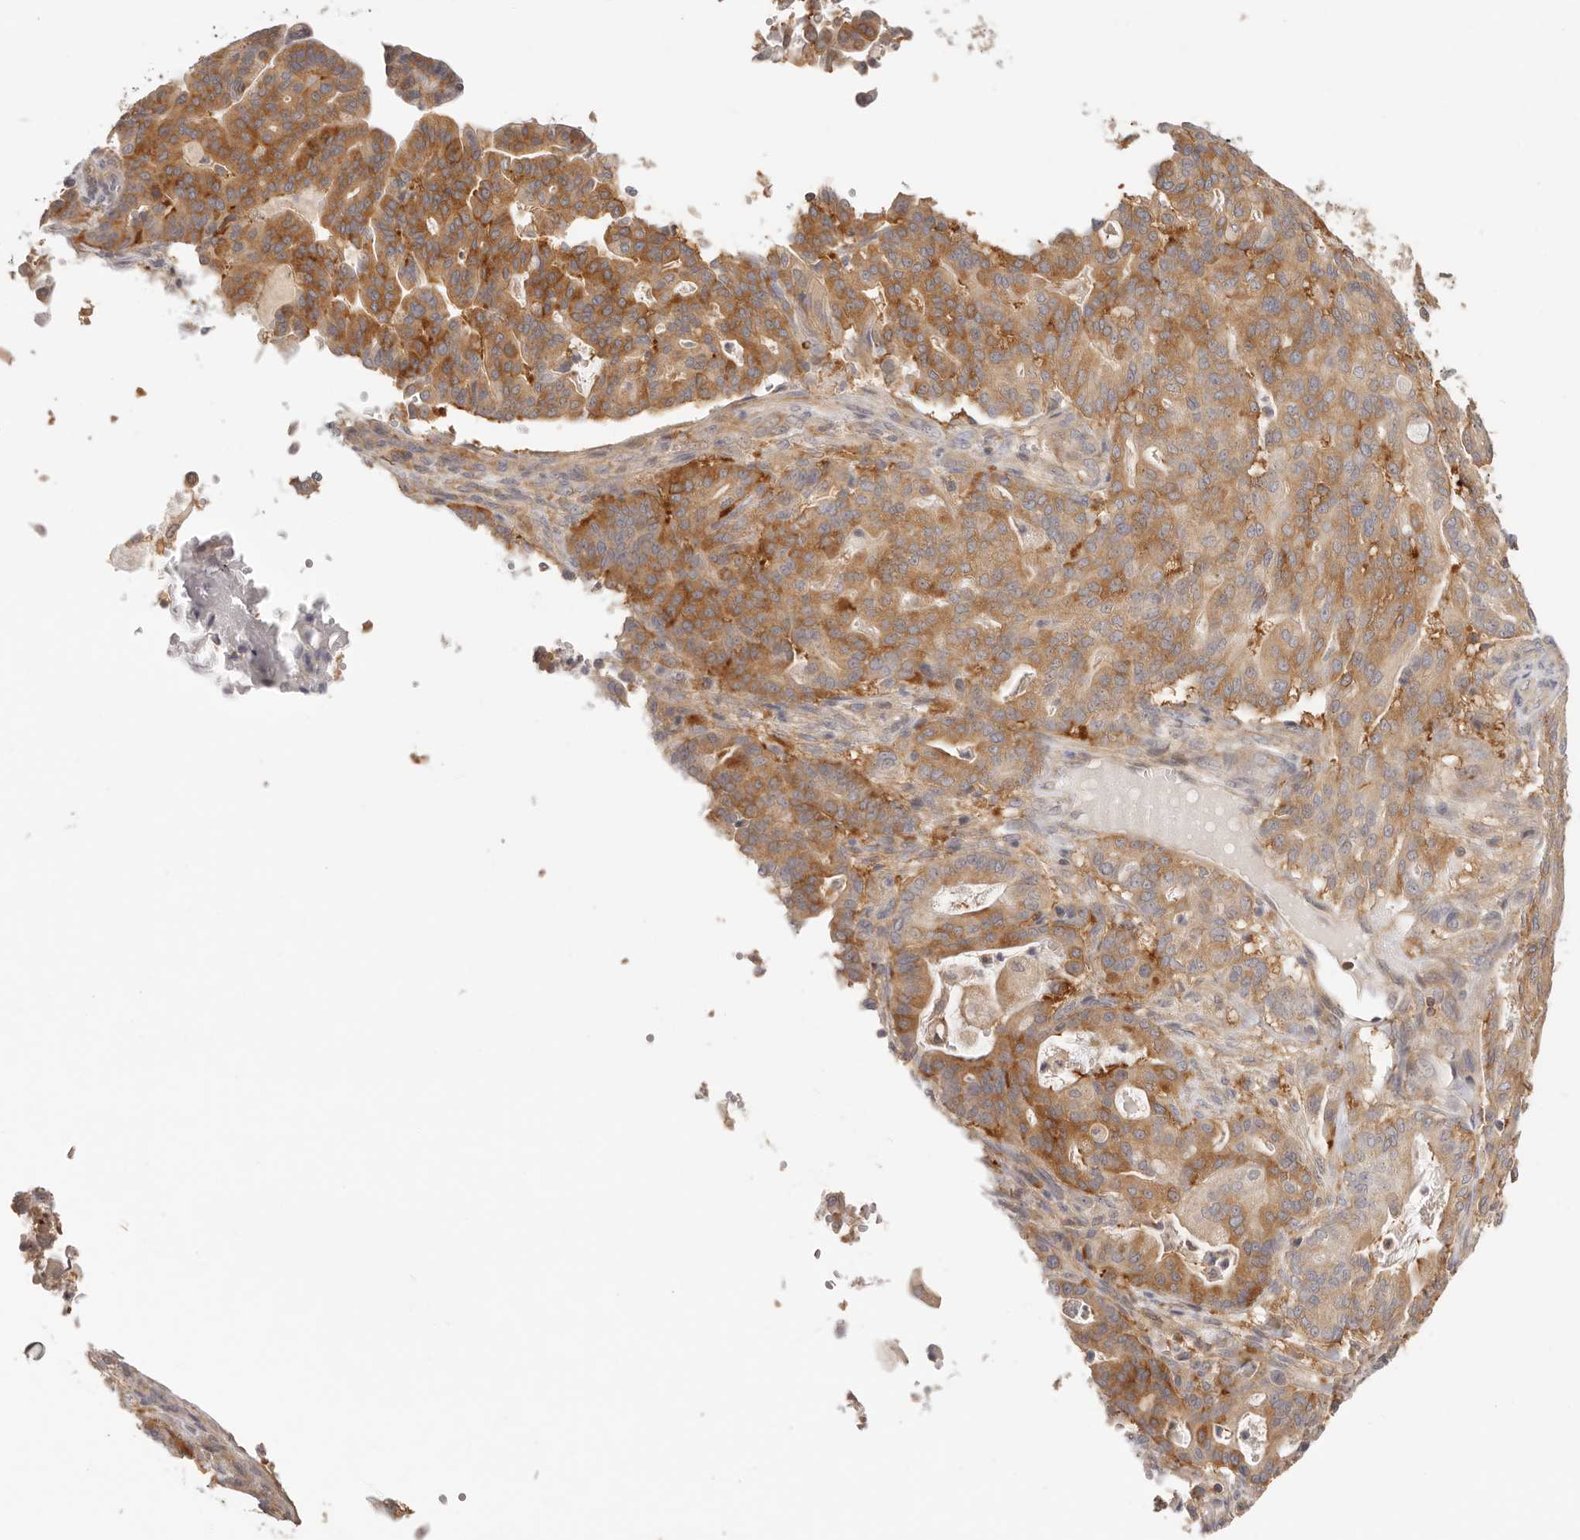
{"staining": {"intensity": "moderate", "quantity": ">75%", "location": "cytoplasmic/membranous"}, "tissue": "pancreatic cancer", "cell_type": "Tumor cells", "image_type": "cancer", "snomed": [{"axis": "morphology", "description": "Adenocarcinoma, NOS"}, {"axis": "topography", "description": "Pancreas"}], "caption": "Moderate cytoplasmic/membranous expression for a protein is appreciated in about >75% of tumor cells of pancreatic cancer (adenocarcinoma) using immunohistochemistry (IHC).", "gene": "DTNBP1", "patient": {"sex": "male", "age": 63}}